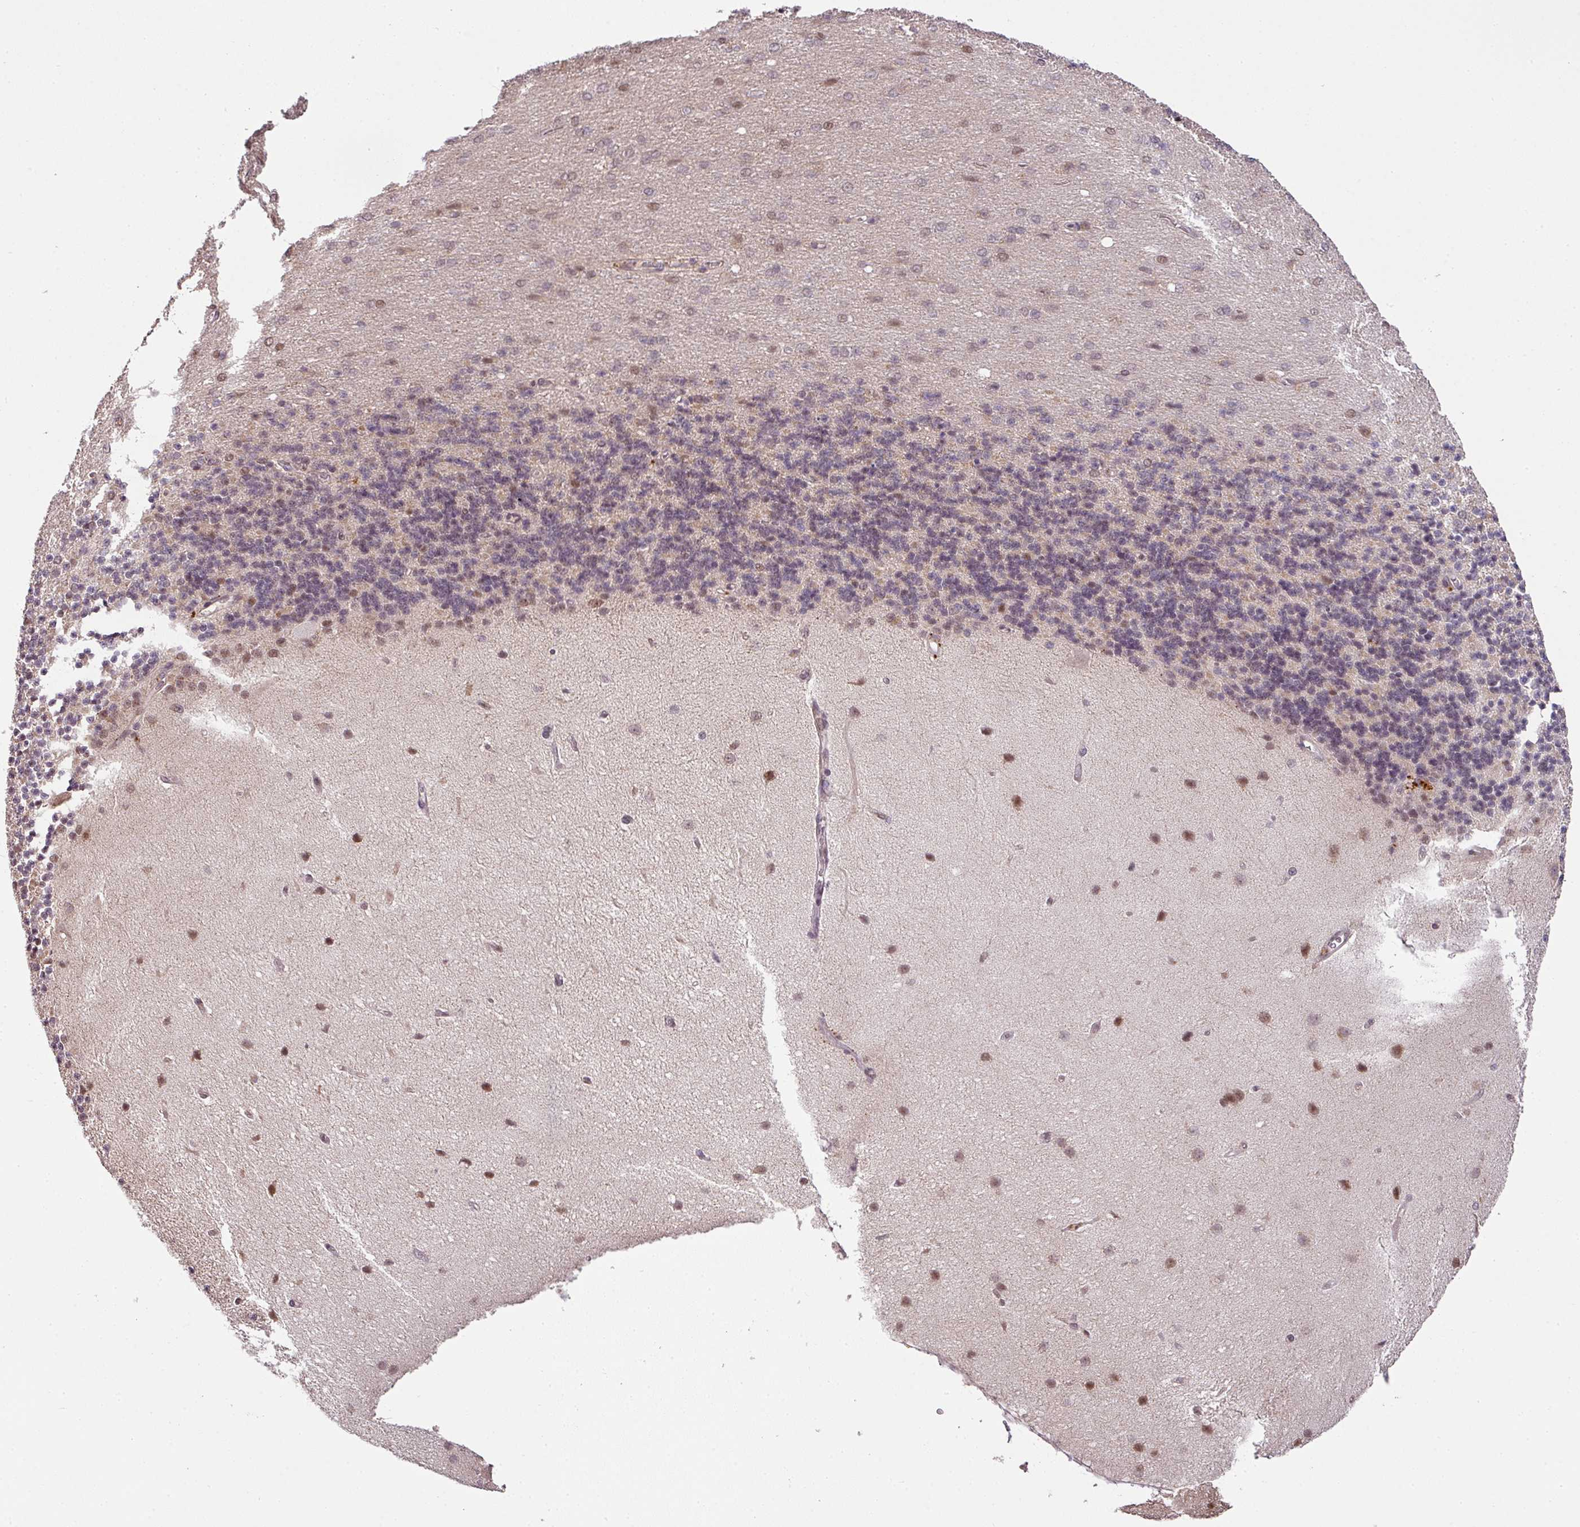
{"staining": {"intensity": "moderate", "quantity": "25%-75%", "location": "cytoplasmic/membranous"}, "tissue": "cerebellum", "cell_type": "Cells in granular layer", "image_type": "normal", "snomed": [{"axis": "morphology", "description": "Normal tissue, NOS"}, {"axis": "topography", "description": "Cerebellum"}], "caption": "Immunohistochemical staining of normal human cerebellum exhibits medium levels of moderate cytoplasmic/membranous positivity in about 25%-75% of cells in granular layer.", "gene": "PLK1", "patient": {"sex": "female", "age": 29}}